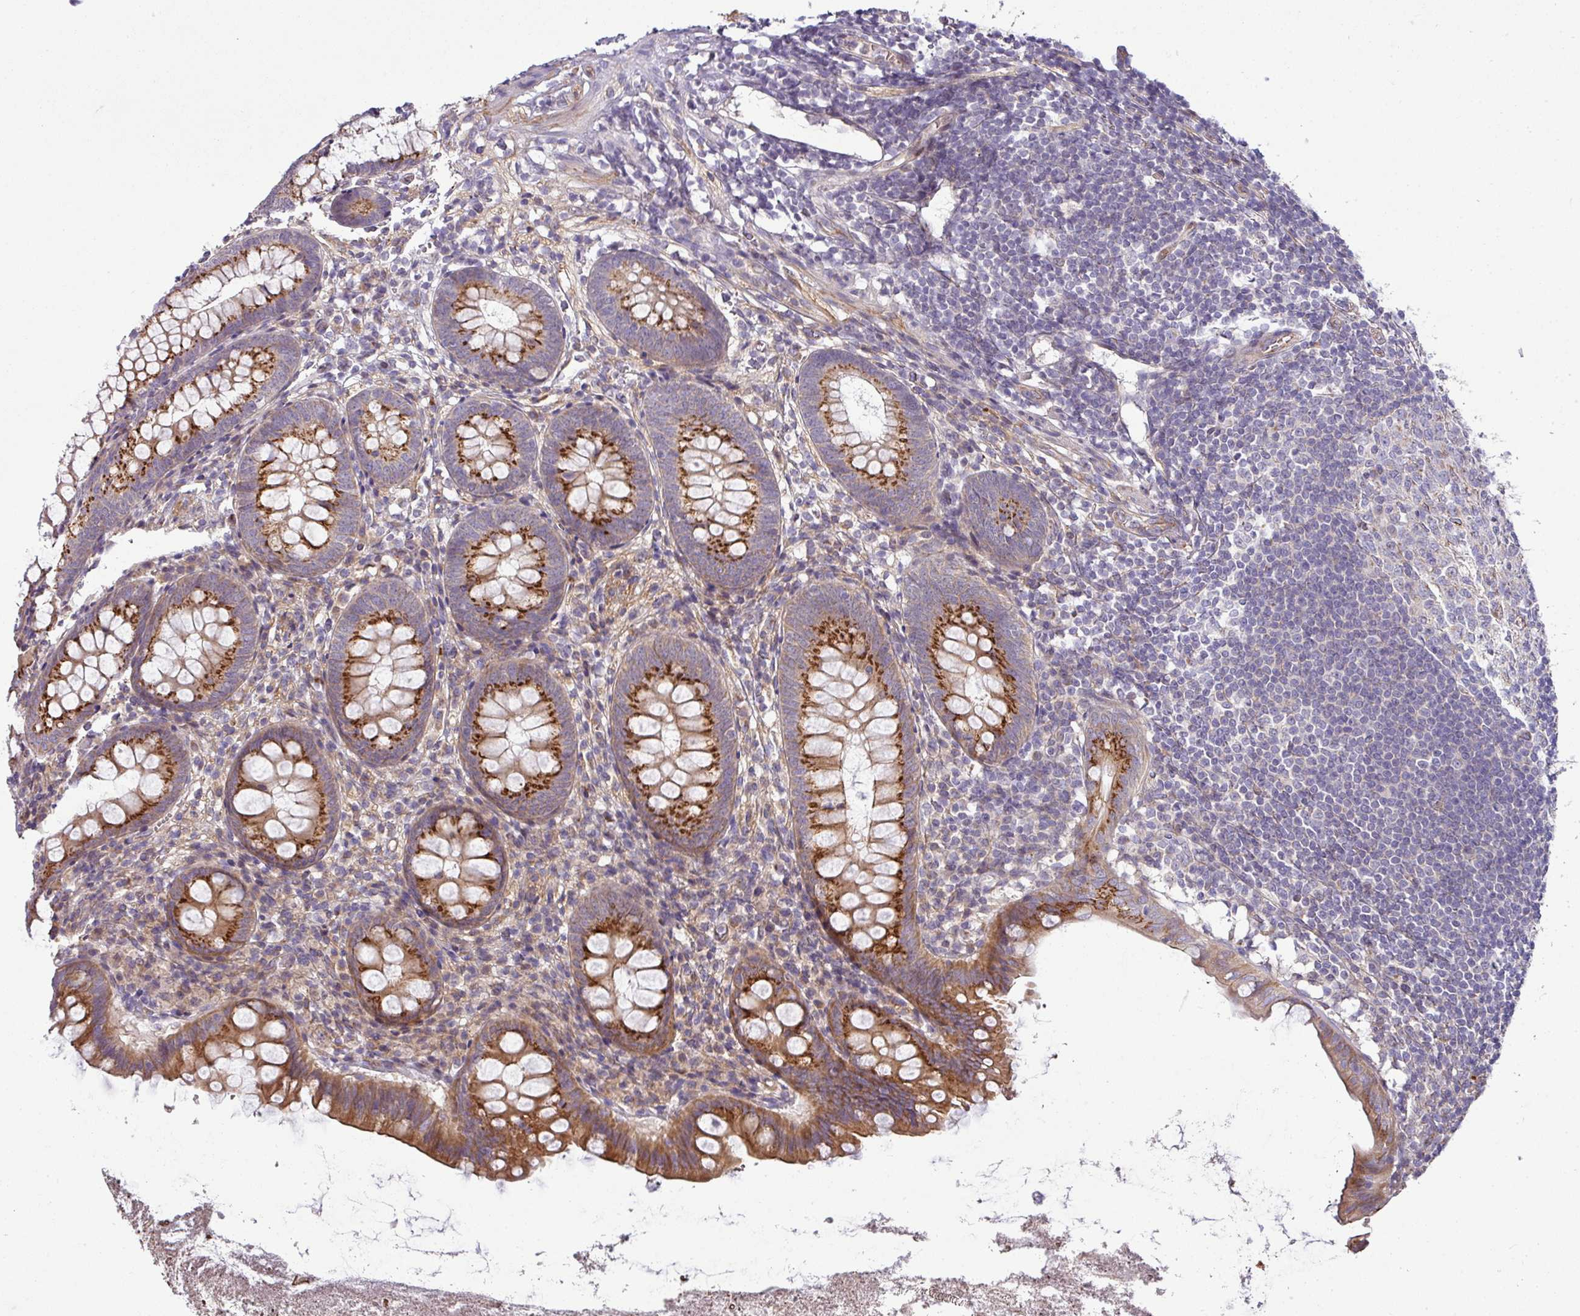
{"staining": {"intensity": "strong", "quantity": ">75%", "location": "cytoplasmic/membranous"}, "tissue": "appendix", "cell_type": "Glandular cells", "image_type": "normal", "snomed": [{"axis": "morphology", "description": "Normal tissue, NOS"}, {"axis": "topography", "description": "Appendix"}], "caption": "DAB immunohistochemical staining of normal human appendix displays strong cytoplasmic/membranous protein staining in about >75% of glandular cells.", "gene": "TIMMDC1", "patient": {"sex": "female", "age": 51}}